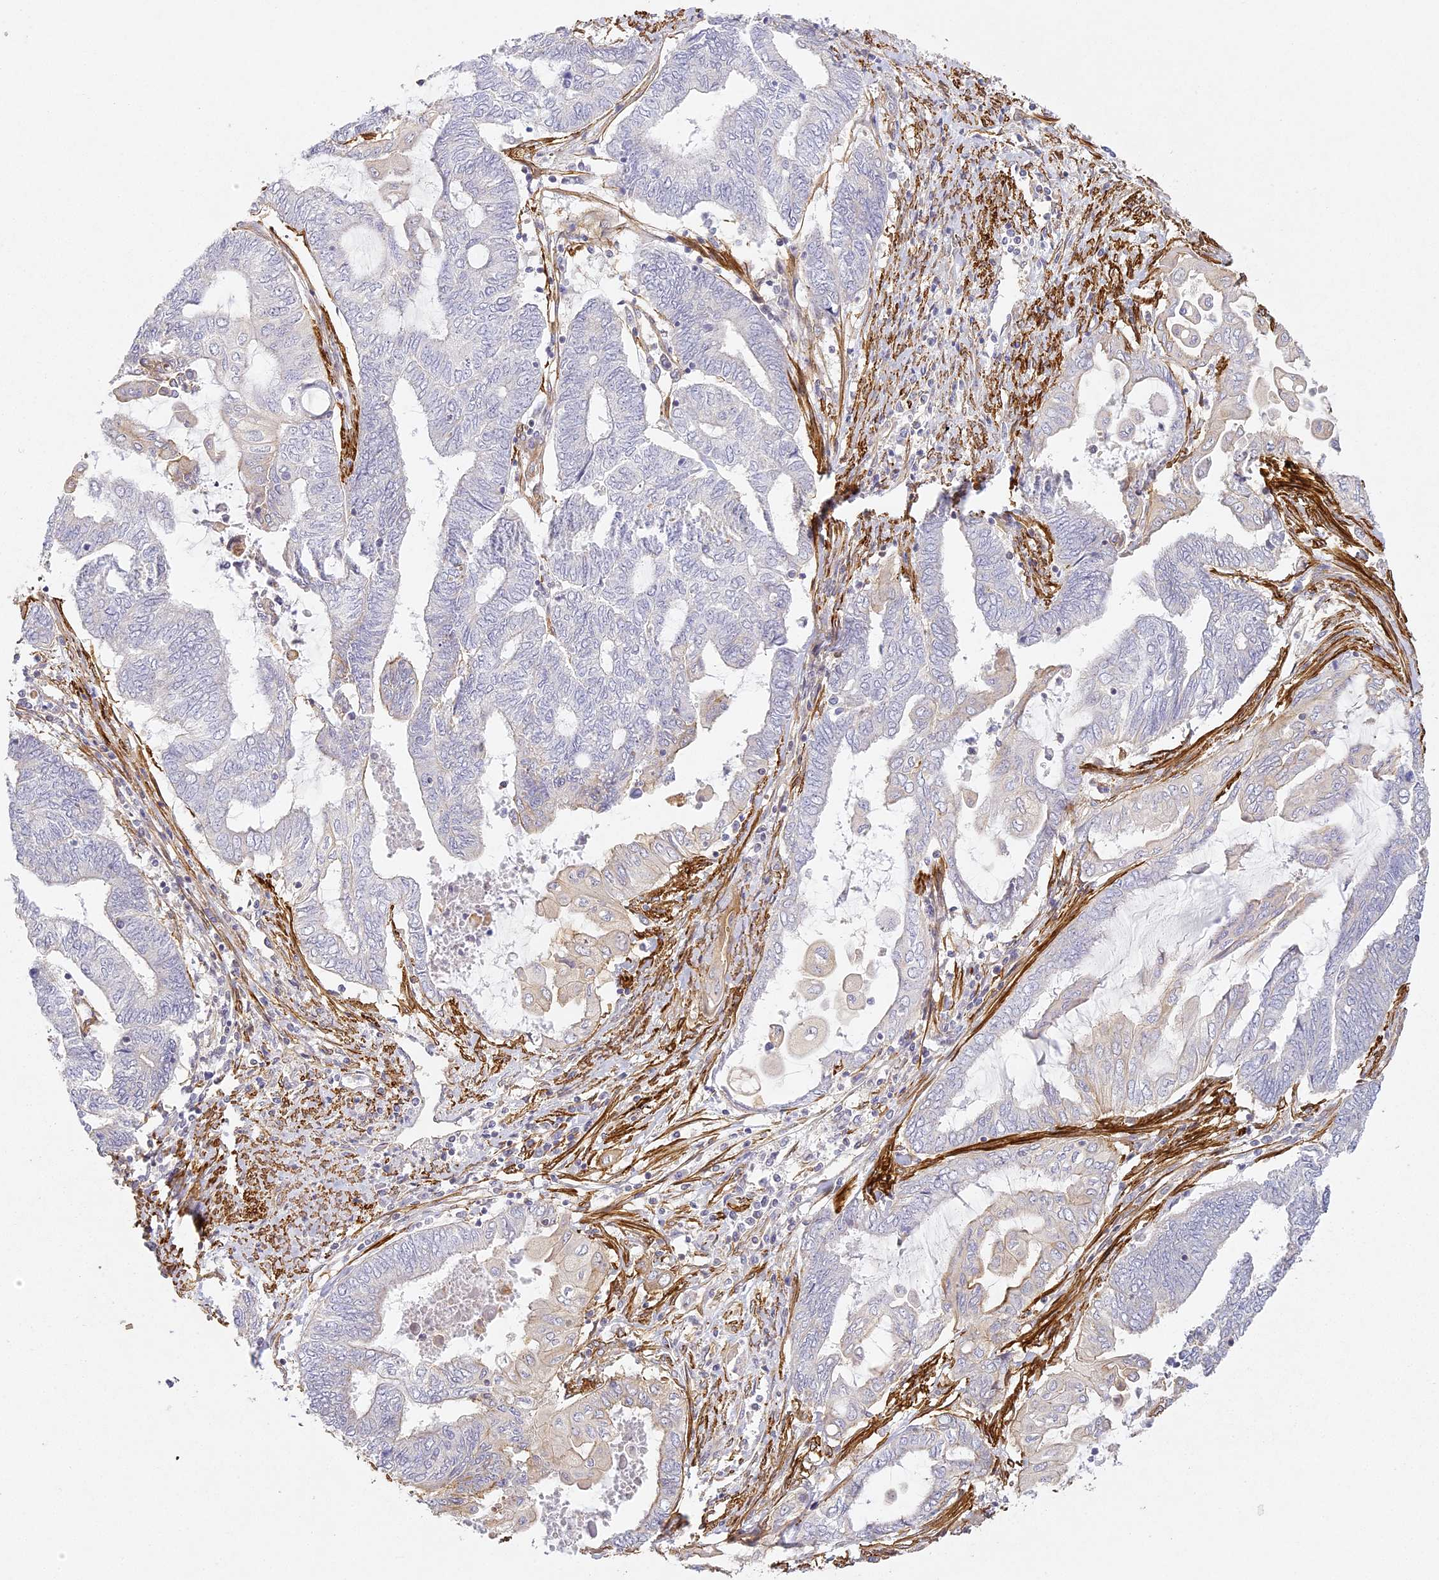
{"staining": {"intensity": "negative", "quantity": "none", "location": "none"}, "tissue": "endometrial cancer", "cell_type": "Tumor cells", "image_type": "cancer", "snomed": [{"axis": "morphology", "description": "Adenocarcinoma, NOS"}, {"axis": "topography", "description": "Uterus"}, {"axis": "topography", "description": "Endometrium"}], "caption": "Tumor cells show no significant positivity in endometrial adenocarcinoma.", "gene": "MED28", "patient": {"sex": "female", "age": 70}}